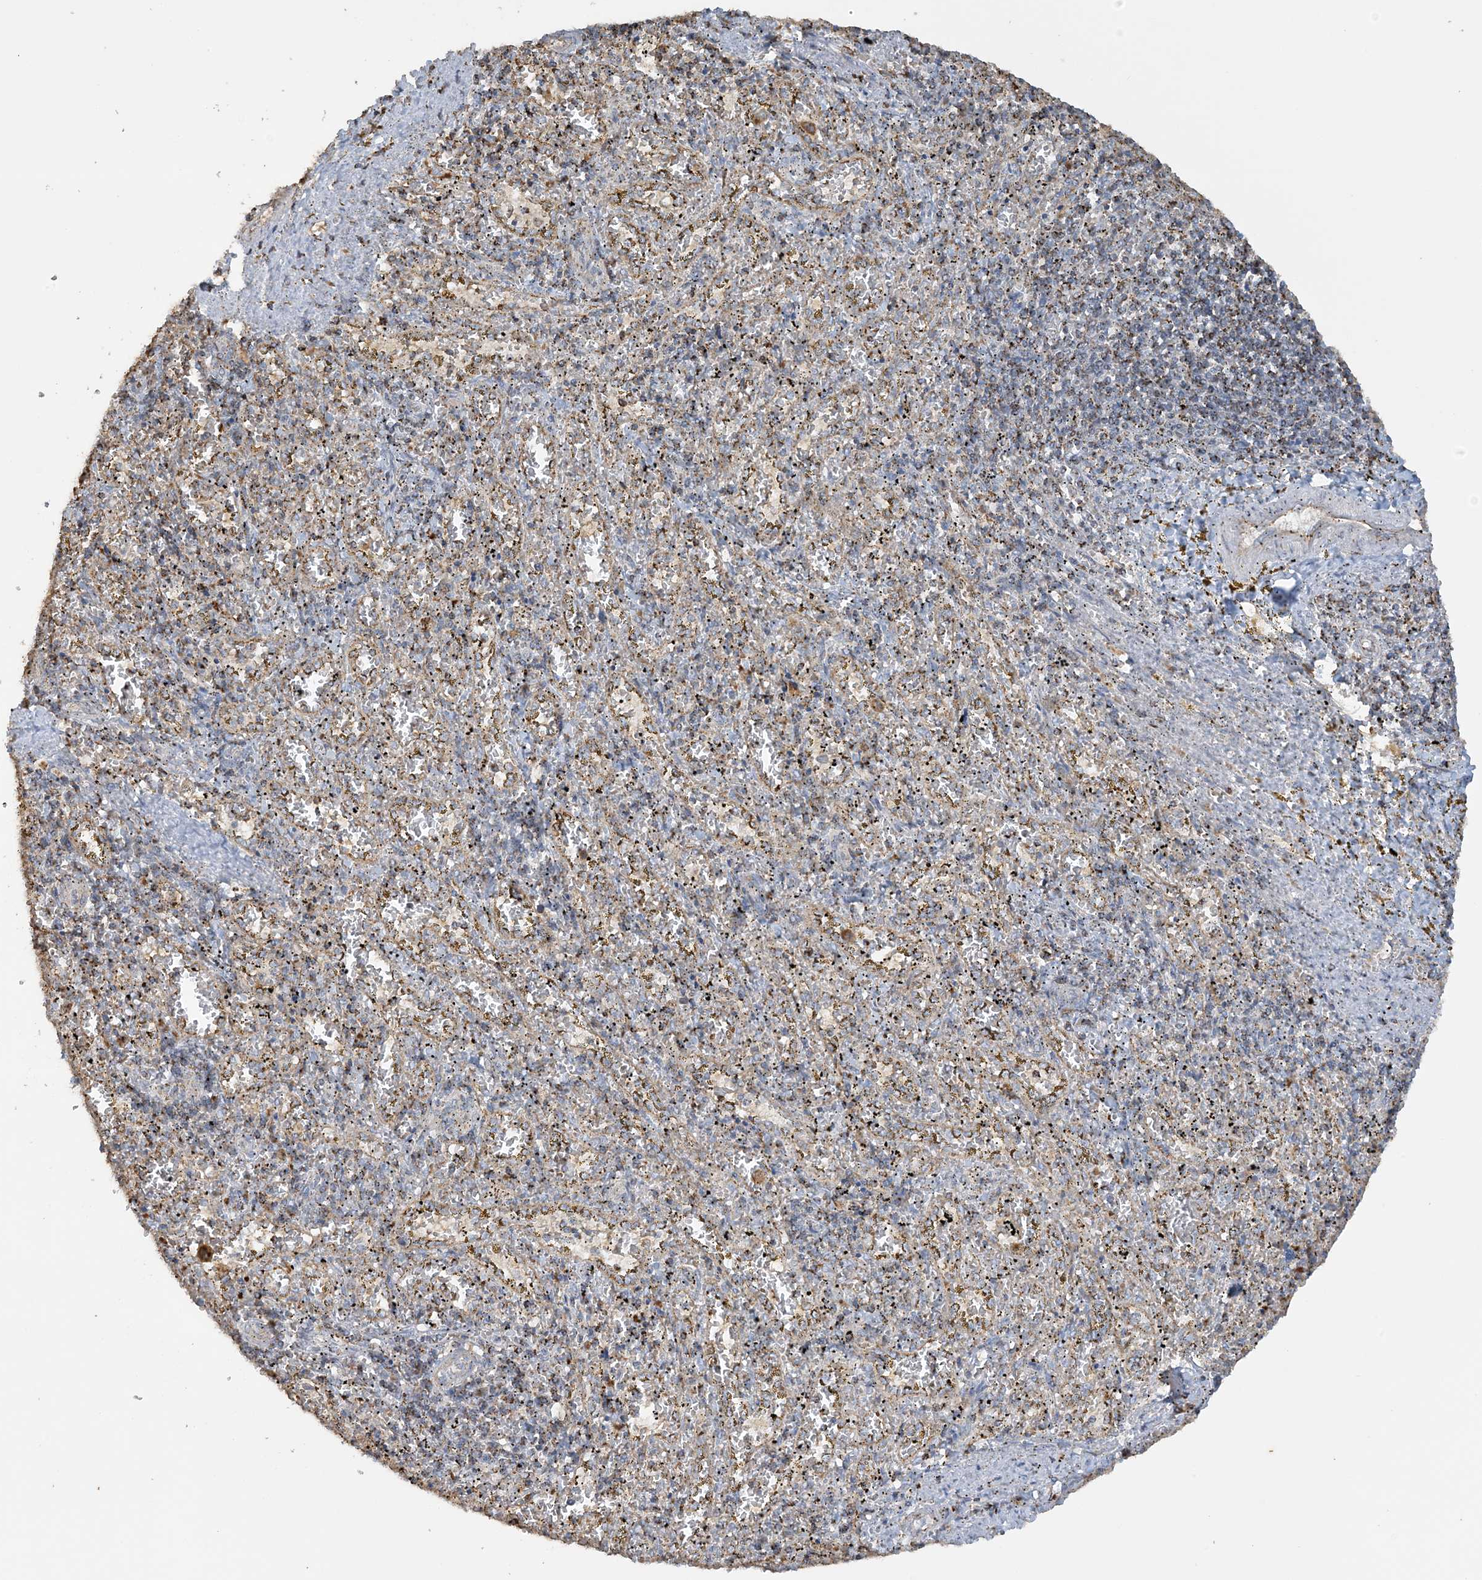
{"staining": {"intensity": "moderate", "quantity": "25%-75%", "location": "cytoplasmic/membranous"}, "tissue": "spleen", "cell_type": "Cells in red pulp", "image_type": "normal", "snomed": [{"axis": "morphology", "description": "Normal tissue, NOS"}, {"axis": "topography", "description": "Spleen"}], "caption": "High-power microscopy captured an immunohistochemistry (IHC) image of normal spleen, revealing moderate cytoplasmic/membranous positivity in approximately 25%-75% of cells in red pulp. (Stains: DAB in brown, nuclei in blue, Microscopy: brightfield microscopy at high magnification).", "gene": "AGA", "patient": {"sex": "male", "age": 11}}